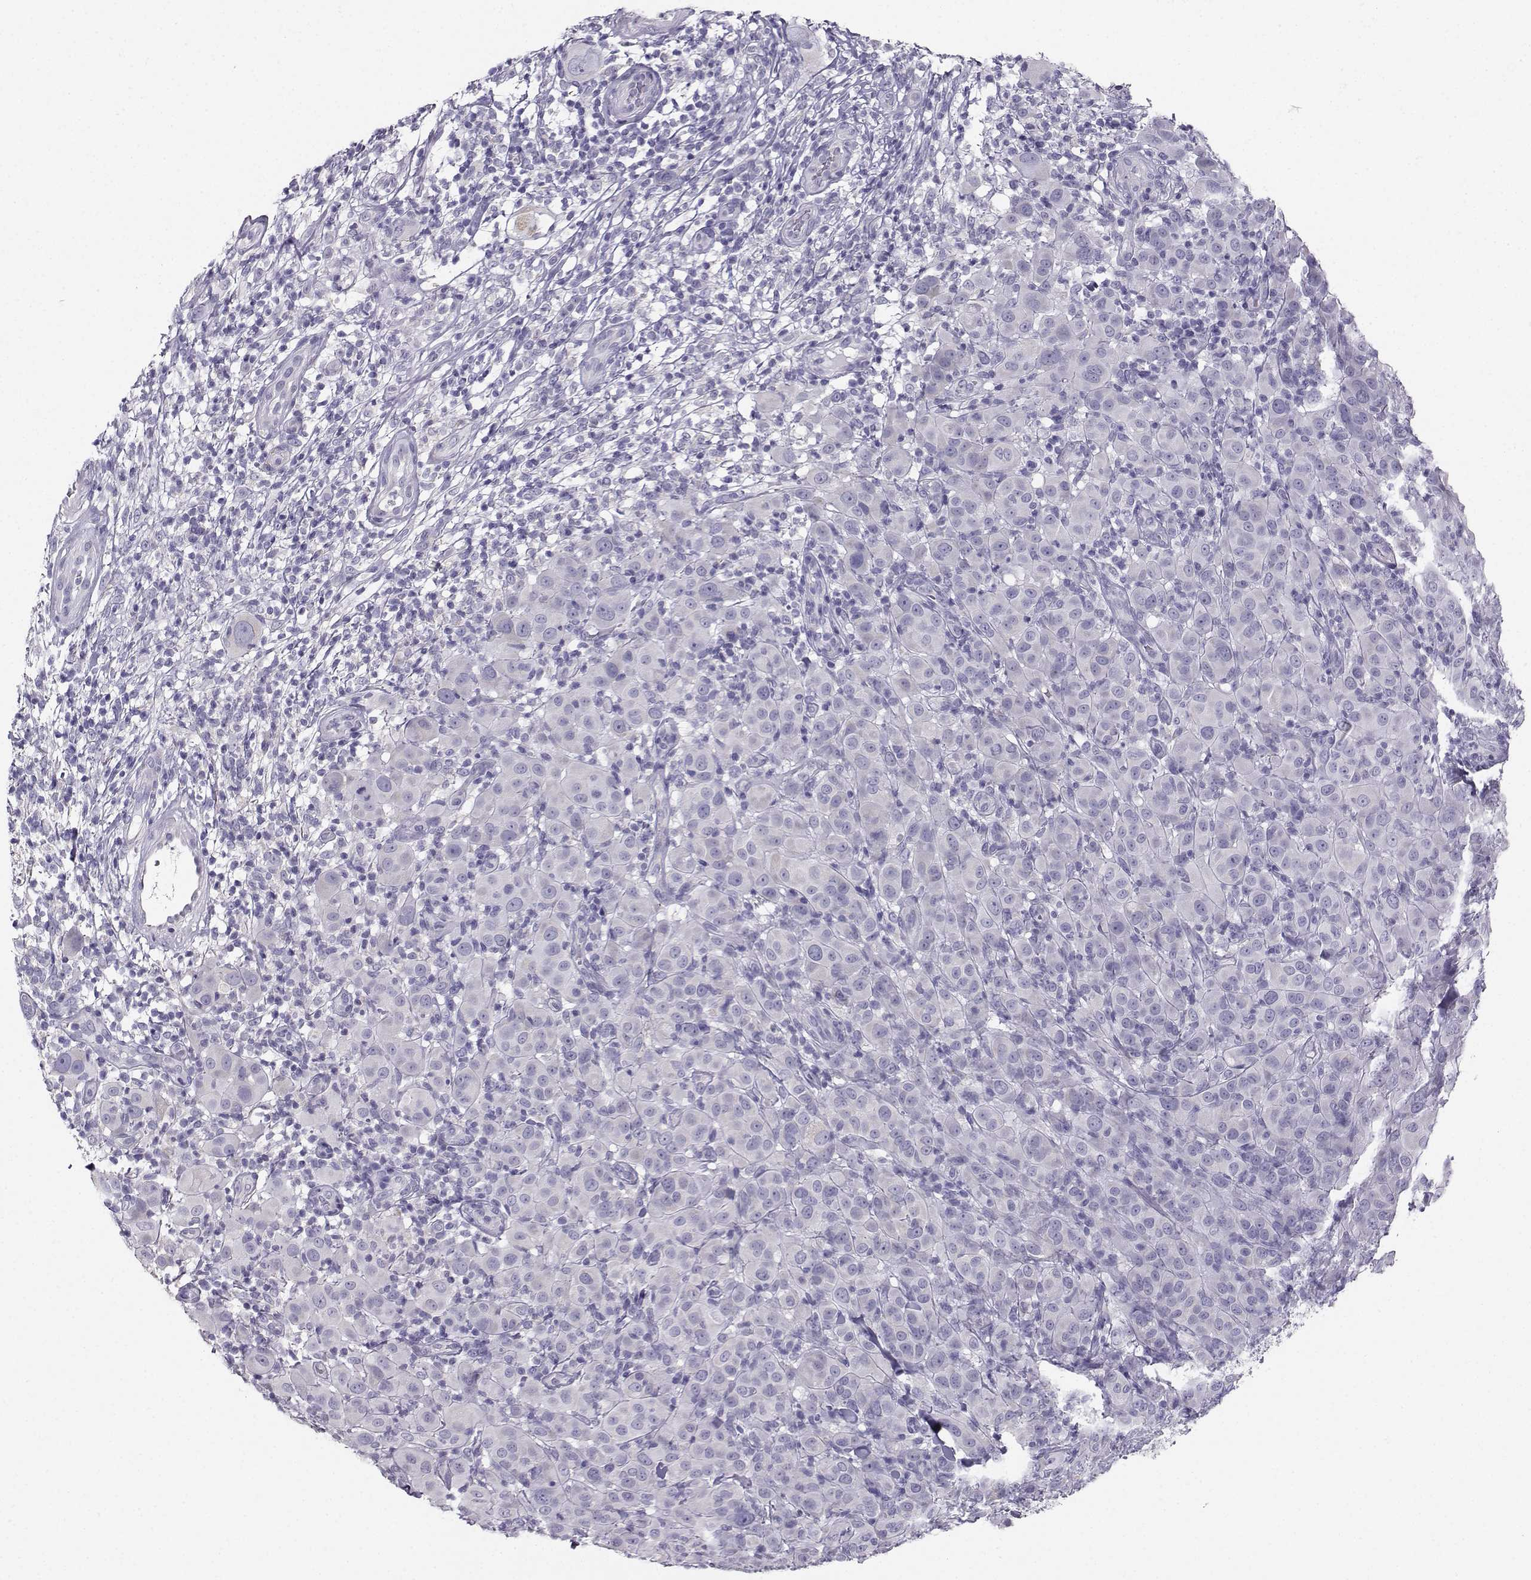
{"staining": {"intensity": "negative", "quantity": "none", "location": "none"}, "tissue": "melanoma", "cell_type": "Tumor cells", "image_type": "cancer", "snomed": [{"axis": "morphology", "description": "Malignant melanoma, NOS"}, {"axis": "topography", "description": "Skin"}], "caption": "DAB (3,3'-diaminobenzidine) immunohistochemical staining of human melanoma shows no significant expression in tumor cells.", "gene": "AVP", "patient": {"sex": "female", "age": 87}}